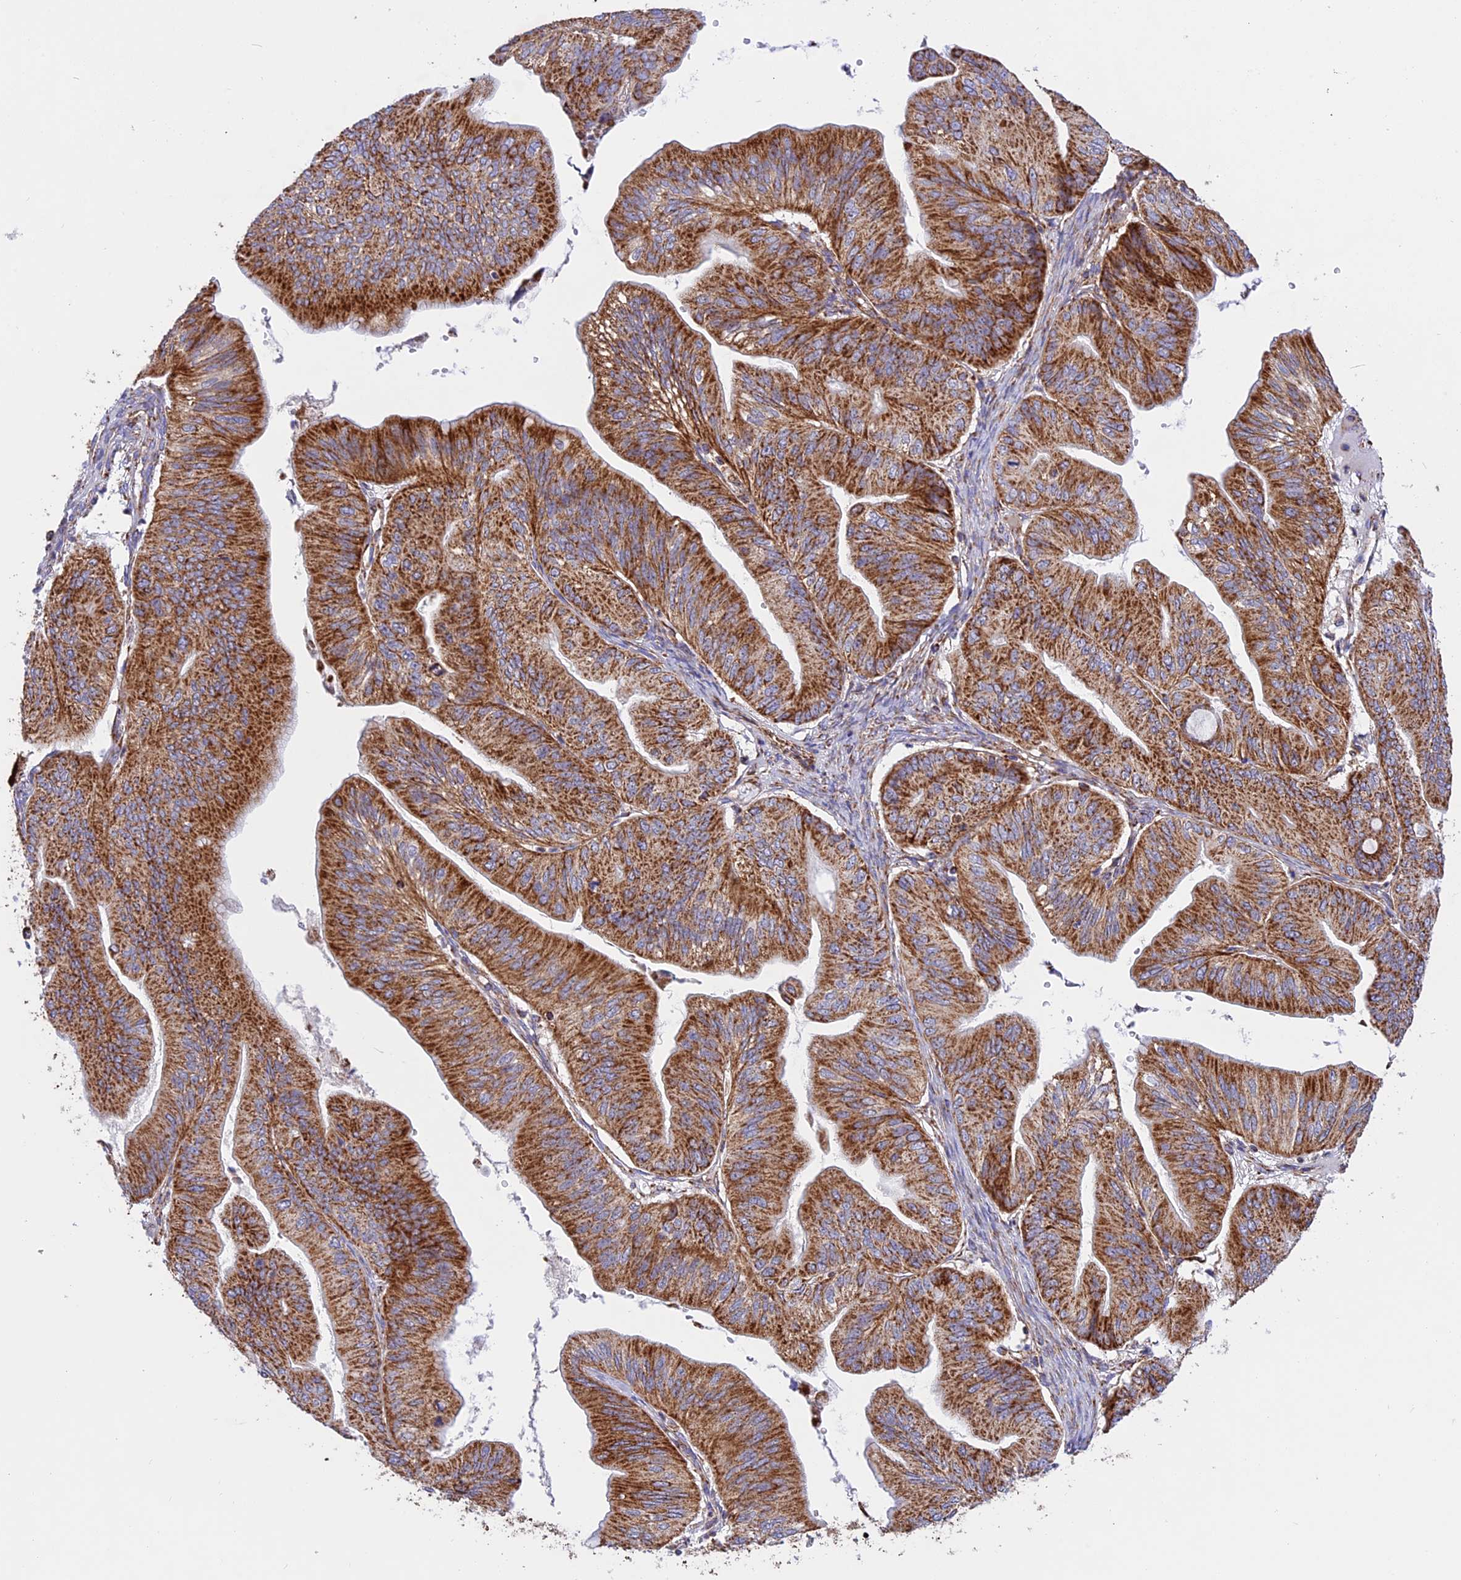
{"staining": {"intensity": "strong", "quantity": ">75%", "location": "cytoplasmic/membranous"}, "tissue": "ovarian cancer", "cell_type": "Tumor cells", "image_type": "cancer", "snomed": [{"axis": "morphology", "description": "Cystadenocarcinoma, mucinous, NOS"}, {"axis": "topography", "description": "Ovary"}], "caption": "Mucinous cystadenocarcinoma (ovarian) stained with a protein marker demonstrates strong staining in tumor cells.", "gene": "UQCRB", "patient": {"sex": "female", "age": 61}}